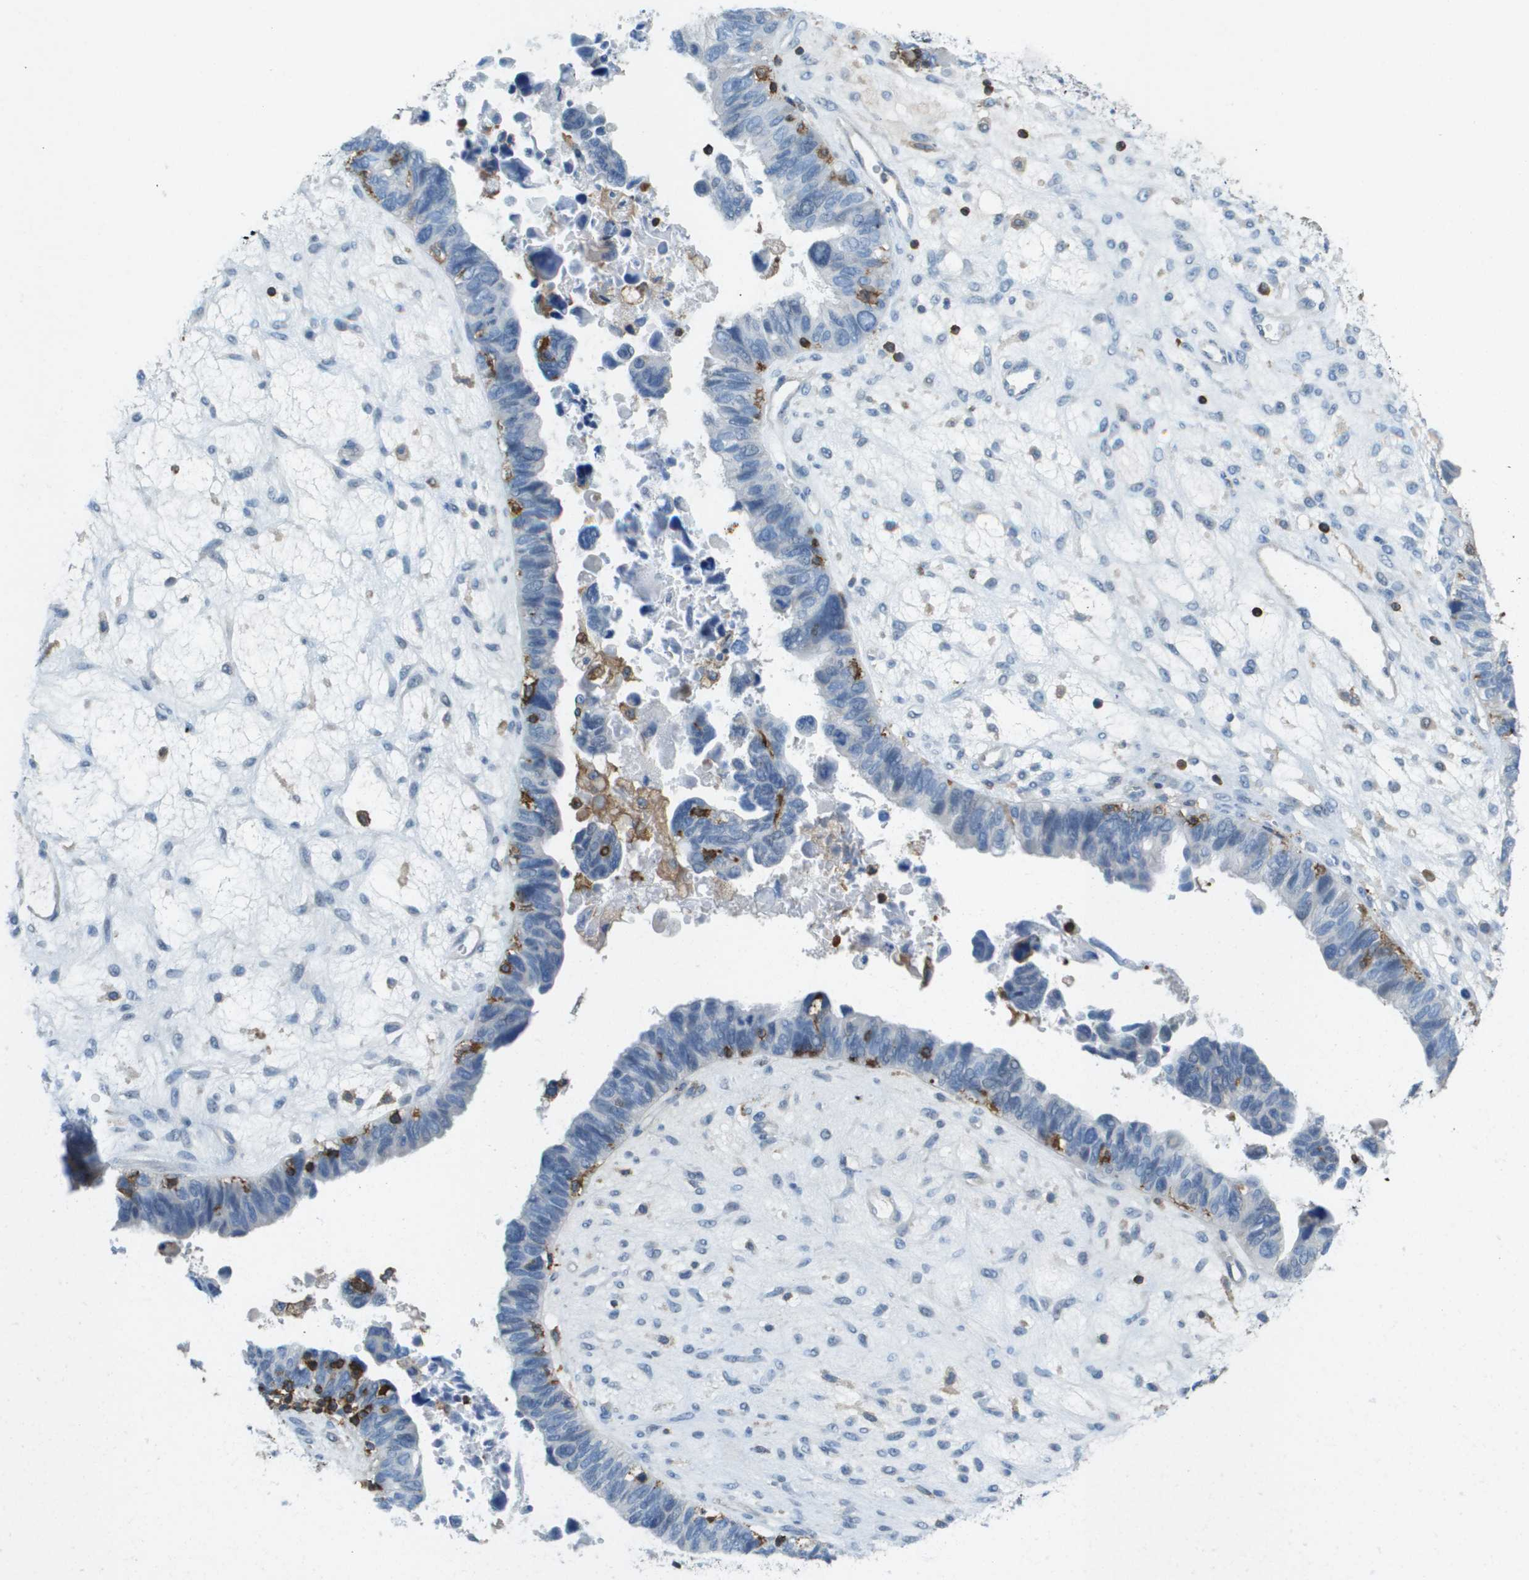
{"staining": {"intensity": "negative", "quantity": "none", "location": "none"}, "tissue": "ovarian cancer", "cell_type": "Tumor cells", "image_type": "cancer", "snomed": [{"axis": "morphology", "description": "Cystadenocarcinoma, serous, NOS"}, {"axis": "topography", "description": "Ovary"}], "caption": "The image shows no staining of tumor cells in serous cystadenocarcinoma (ovarian). (Immunohistochemistry (ihc), brightfield microscopy, high magnification).", "gene": "APBB1IP", "patient": {"sex": "female", "age": 79}}